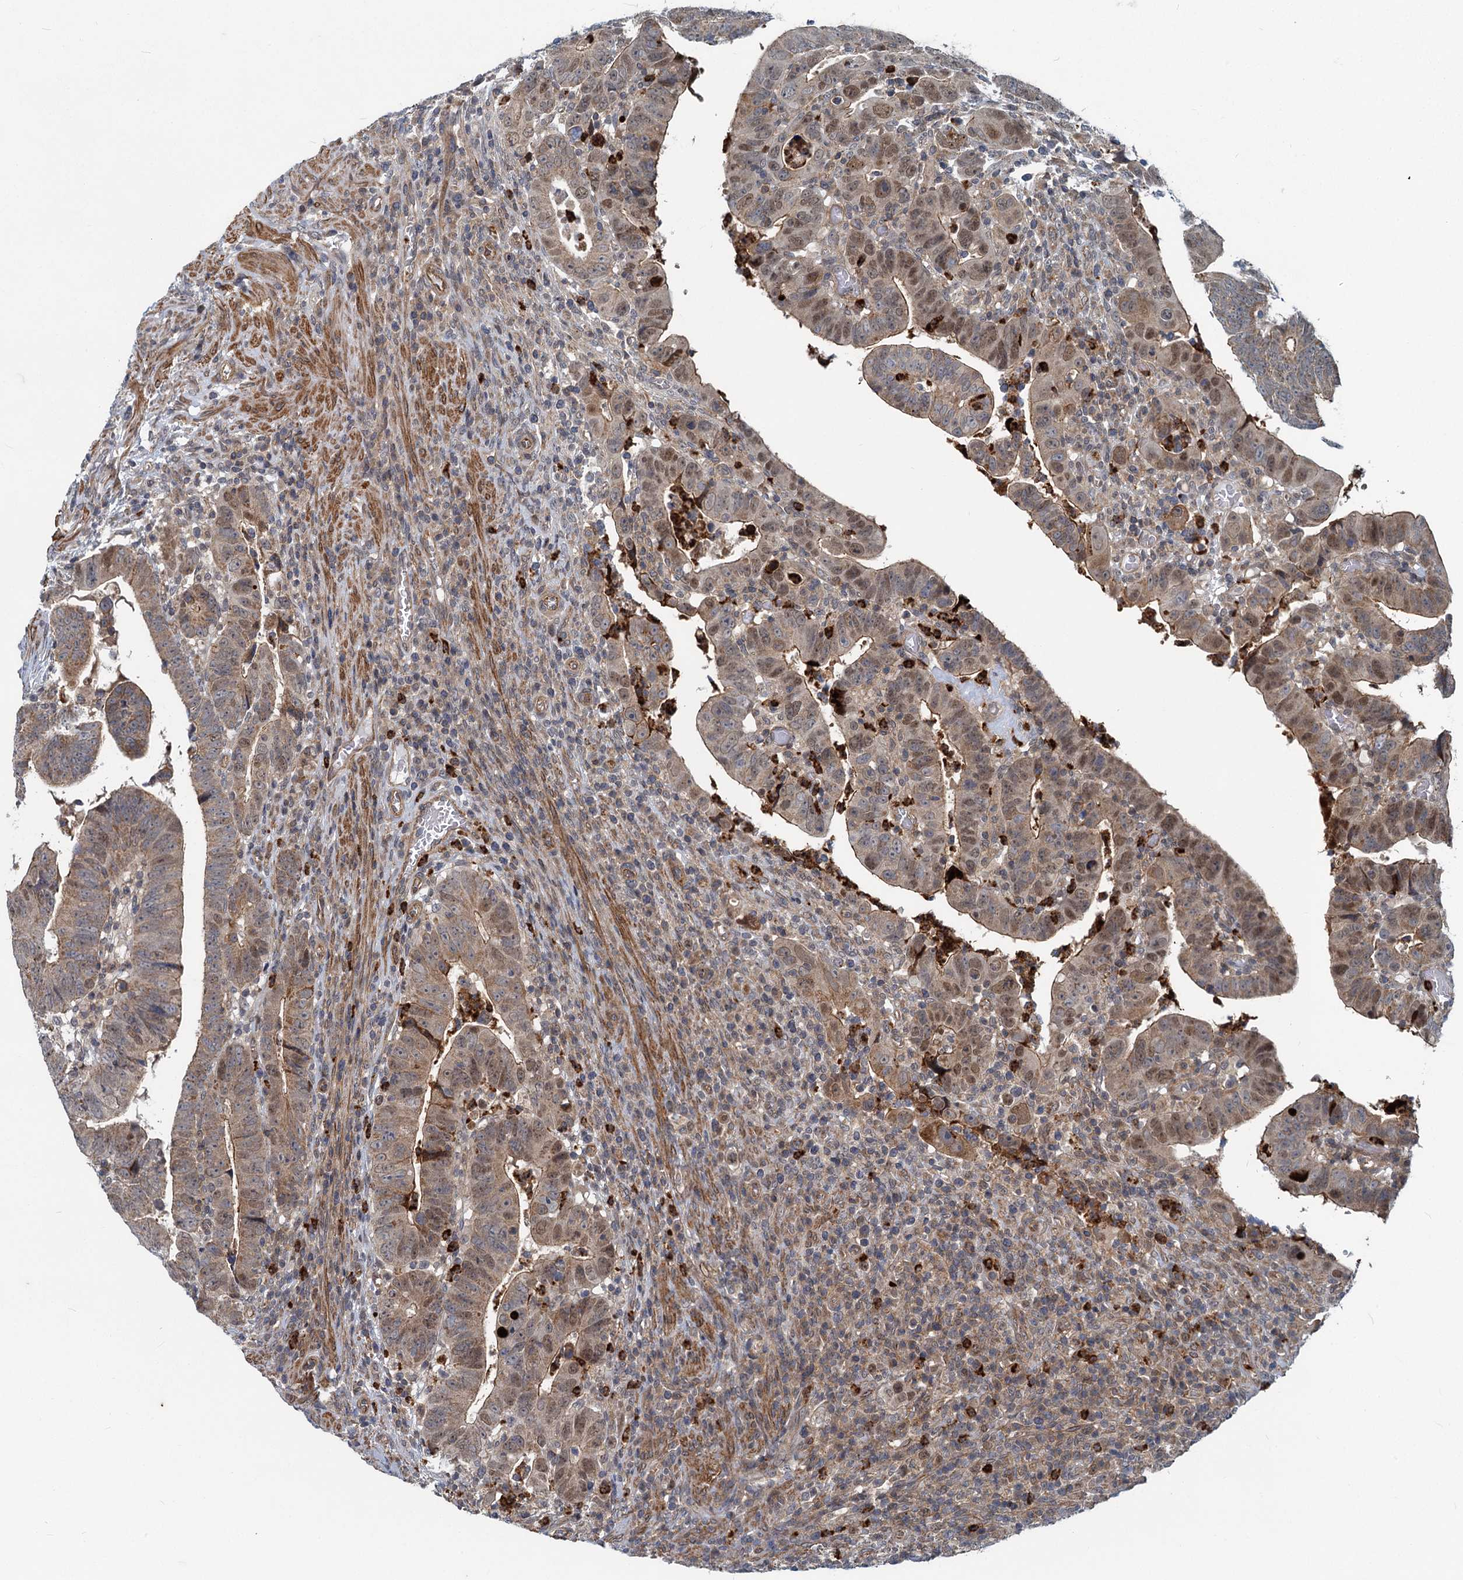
{"staining": {"intensity": "weak", "quantity": "25%-75%", "location": "cytoplasmic/membranous,nuclear"}, "tissue": "colorectal cancer", "cell_type": "Tumor cells", "image_type": "cancer", "snomed": [{"axis": "morphology", "description": "Normal tissue, NOS"}, {"axis": "morphology", "description": "Adenocarcinoma, NOS"}, {"axis": "topography", "description": "Rectum"}], "caption": "Protein expression analysis of colorectal cancer (adenocarcinoma) exhibits weak cytoplasmic/membranous and nuclear staining in about 25%-75% of tumor cells. (Brightfield microscopy of DAB IHC at high magnification).", "gene": "ADCY2", "patient": {"sex": "female", "age": 65}}